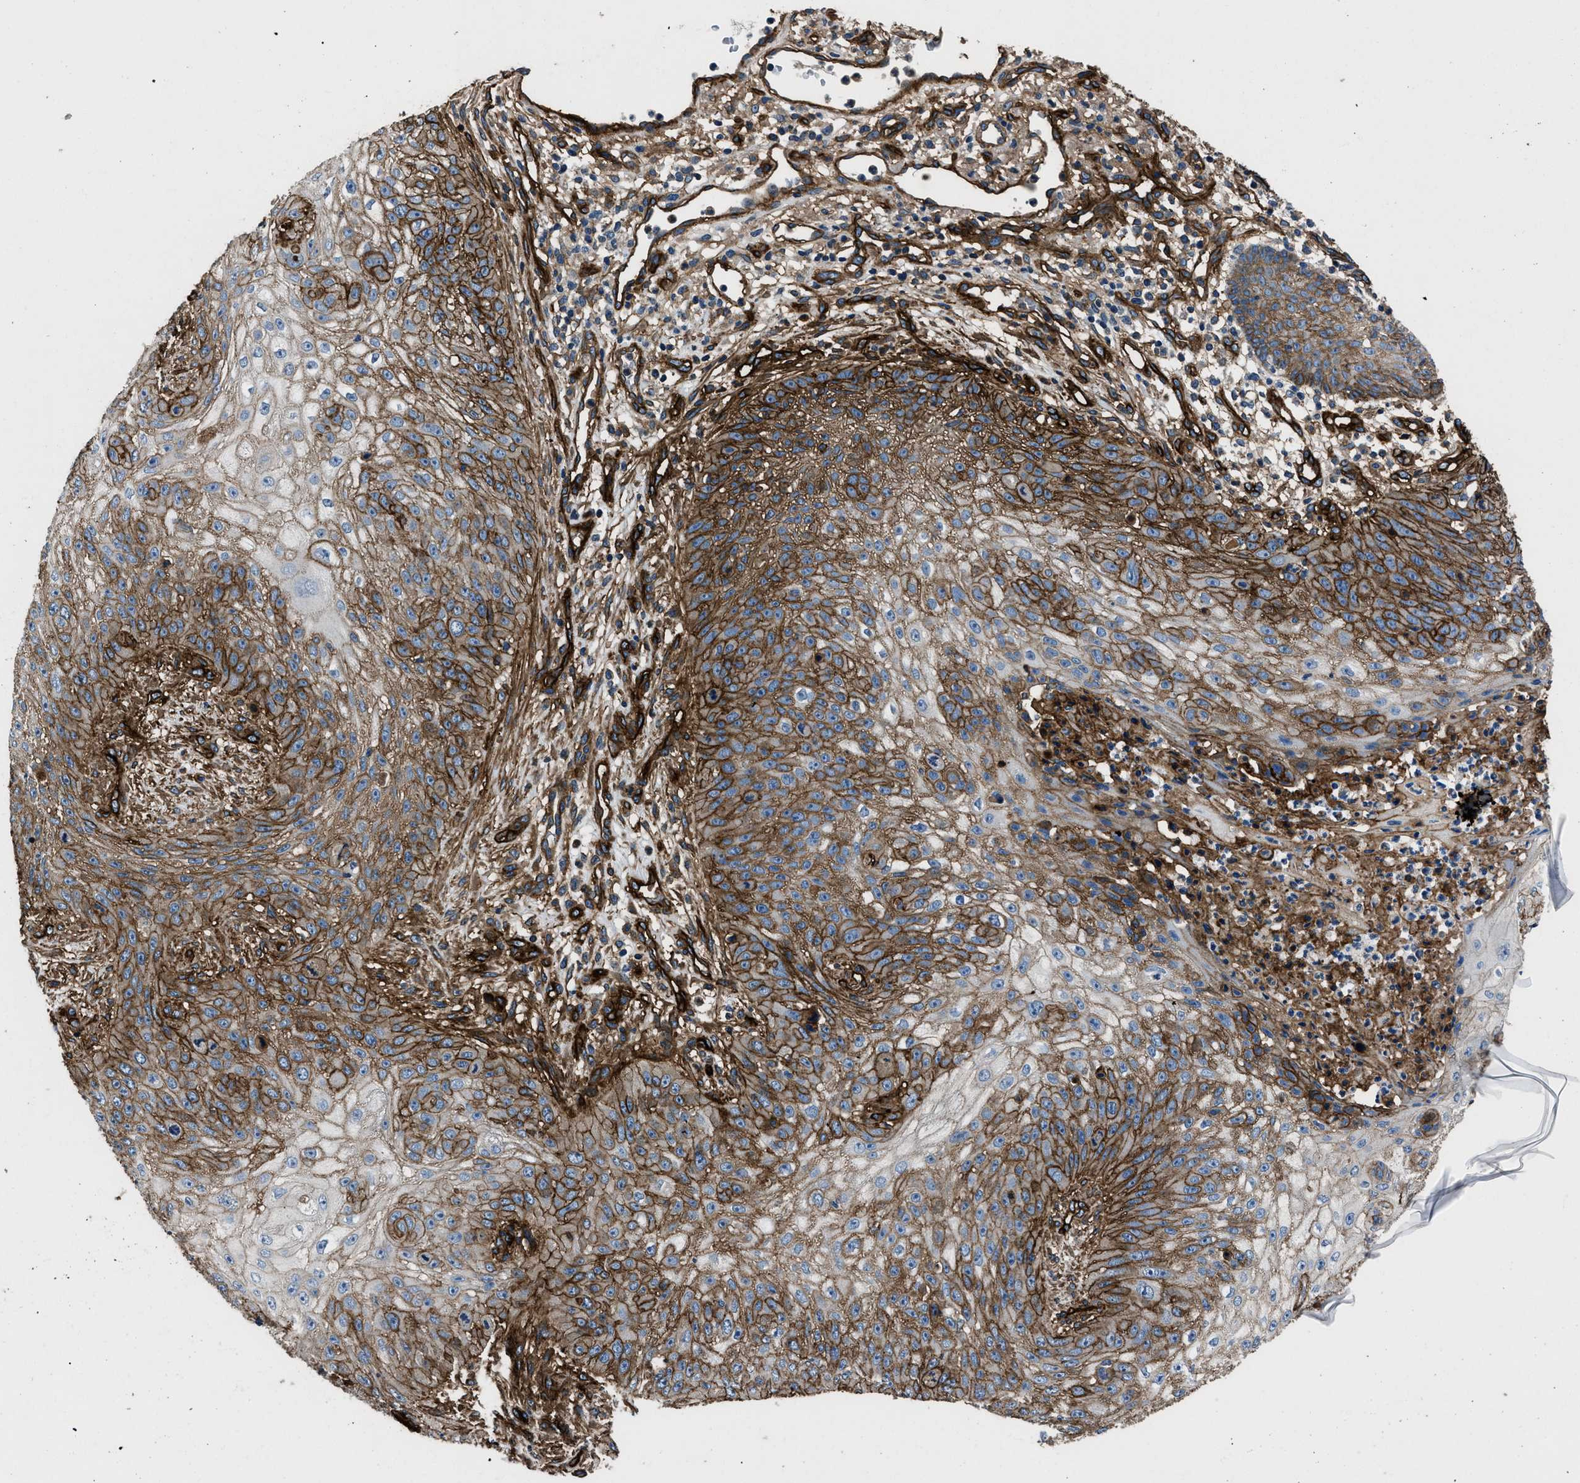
{"staining": {"intensity": "moderate", "quantity": ">75%", "location": "cytoplasmic/membranous"}, "tissue": "skin cancer", "cell_type": "Tumor cells", "image_type": "cancer", "snomed": [{"axis": "morphology", "description": "Squamous cell carcinoma, NOS"}, {"axis": "topography", "description": "Skin"}], "caption": "This is an image of immunohistochemistry (IHC) staining of skin squamous cell carcinoma, which shows moderate expression in the cytoplasmic/membranous of tumor cells.", "gene": "CD276", "patient": {"sex": "female", "age": 80}}